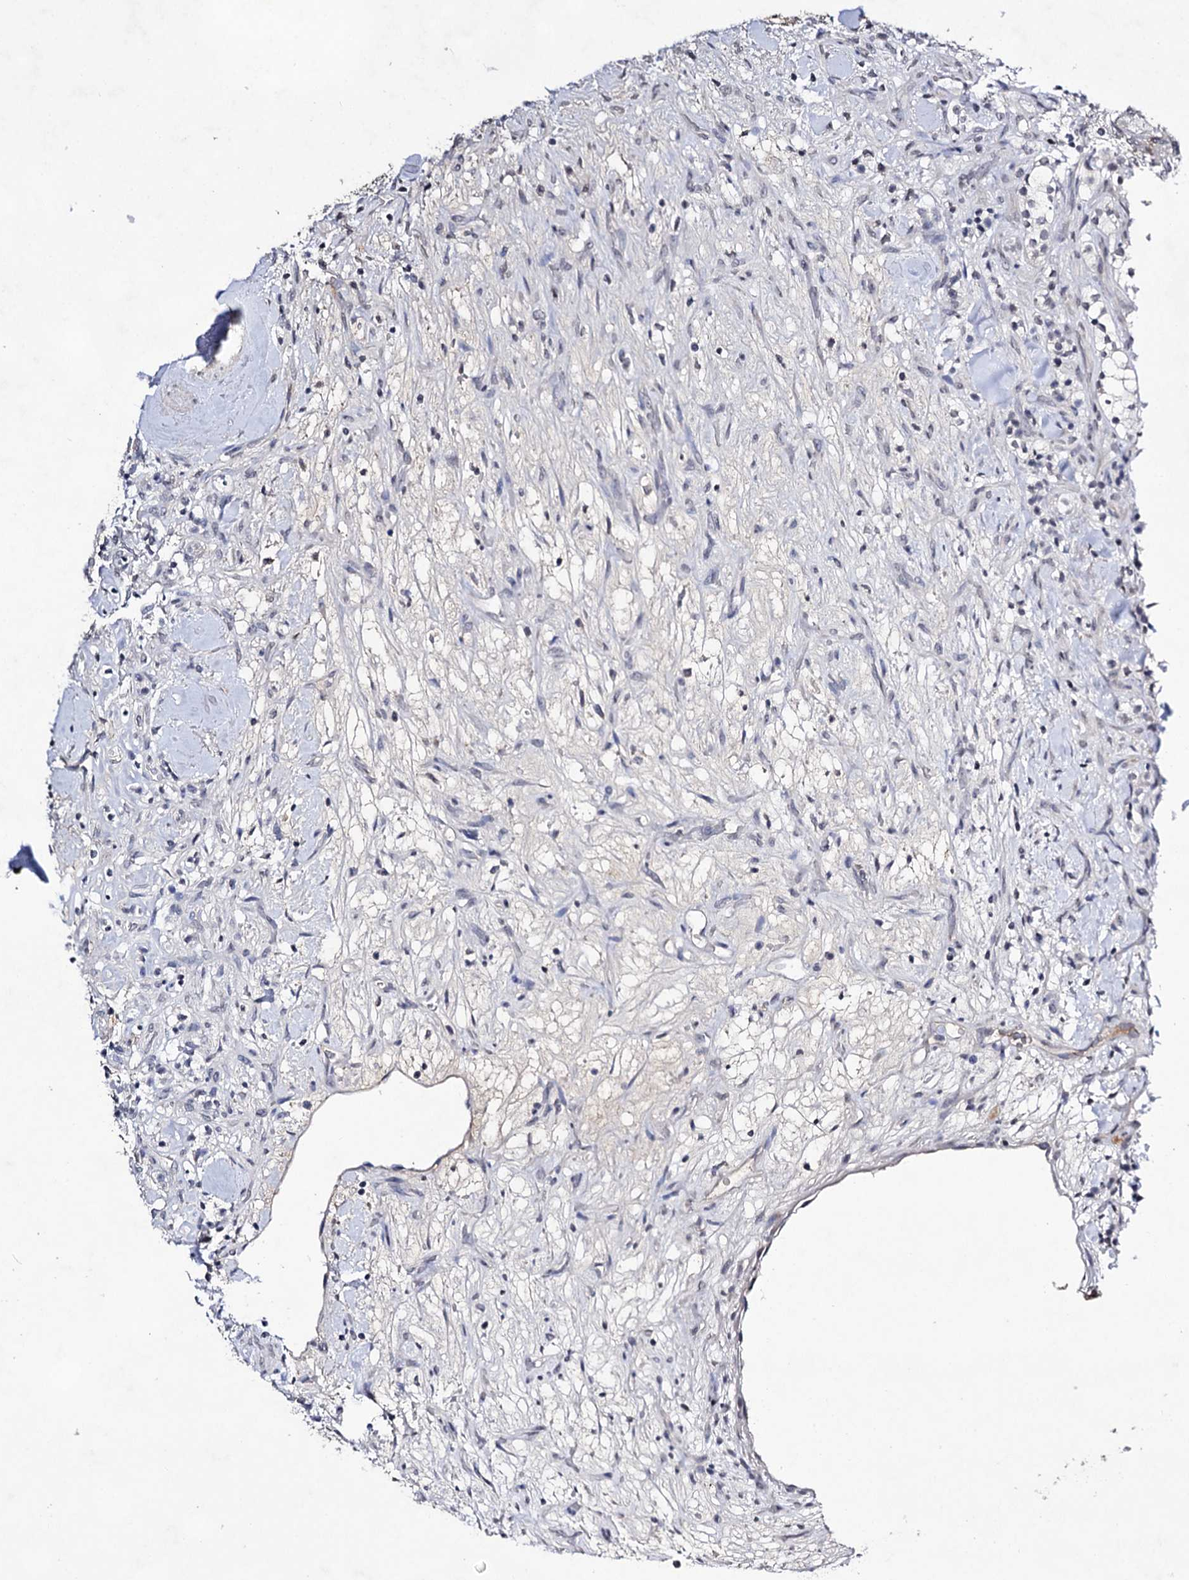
{"staining": {"intensity": "negative", "quantity": "none", "location": "none"}, "tissue": "renal cancer", "cell_type": "Tumor cells", "image_type": "cancer", "snomed": [{"axis": "morphology", "description": "Adenocarcinoma, NOS"}, {"axis": "topography", "description": "Kidney"}], "caption": "There is no significant expression in tumor cells of renal cancer (adenocarcinoma). (DAB IHC, high magnification).", "gene": "PLIN1", "patient": {"sex": "male", "age": 77}}